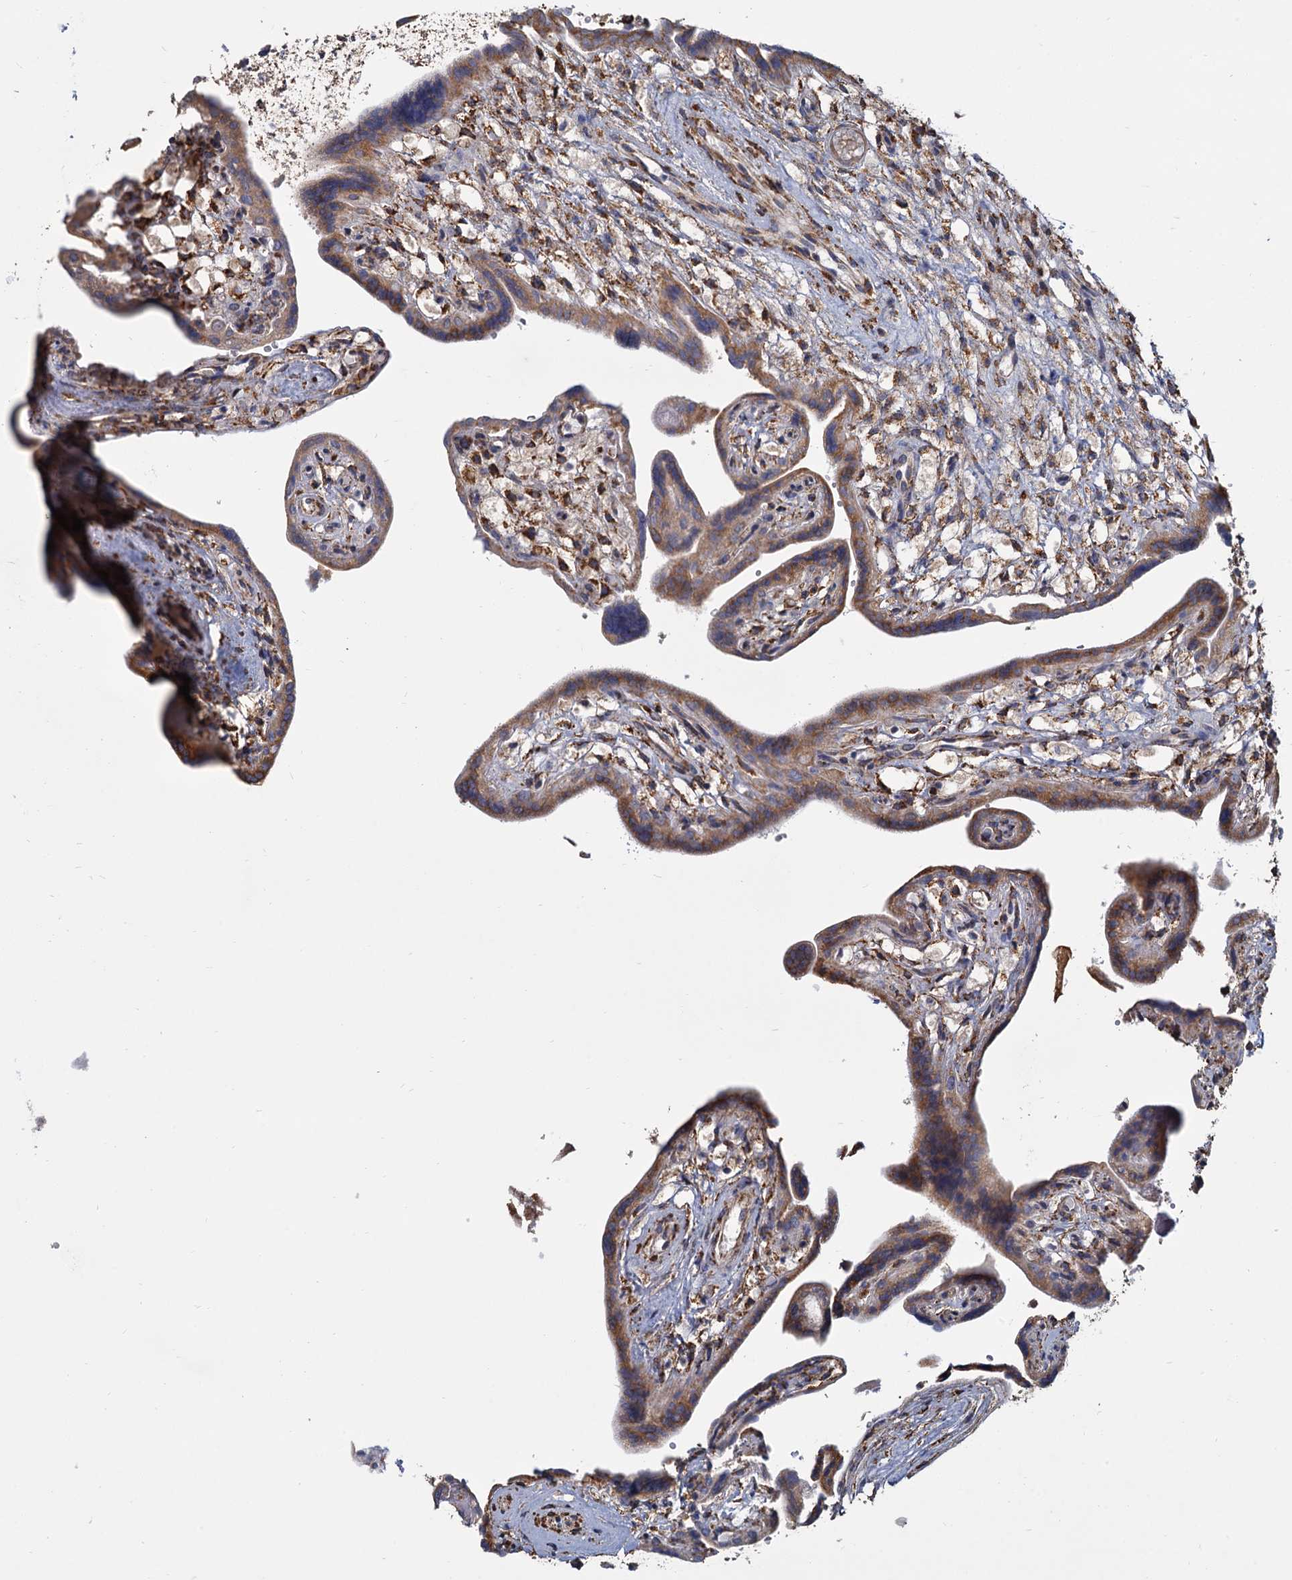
{"staining": {"intensity": "strong", "quantity": ">75%", "location": "cytoplasmic/membranous"}, "tissue": "placenta", "cell_type": "Trophoblastic cells", "image_type": "normal", "snomed": [{"axis": "morphology", "description": "Normal tissue, NOS"}, {"axis": "topography", "description": "Placenta"}], "caption": "IHC image of unremarkable placenta: human placenta stained using immunohistochemistry (IHC) exhibits high levels of strong protein expression localized specifically in the cytoplasmic/membranous of trophoblastic cells, appearing as a cytoplasmic/membranous brown color.", "gene": "LRRC51", "patient": {"sex": "female", "age": 37}}